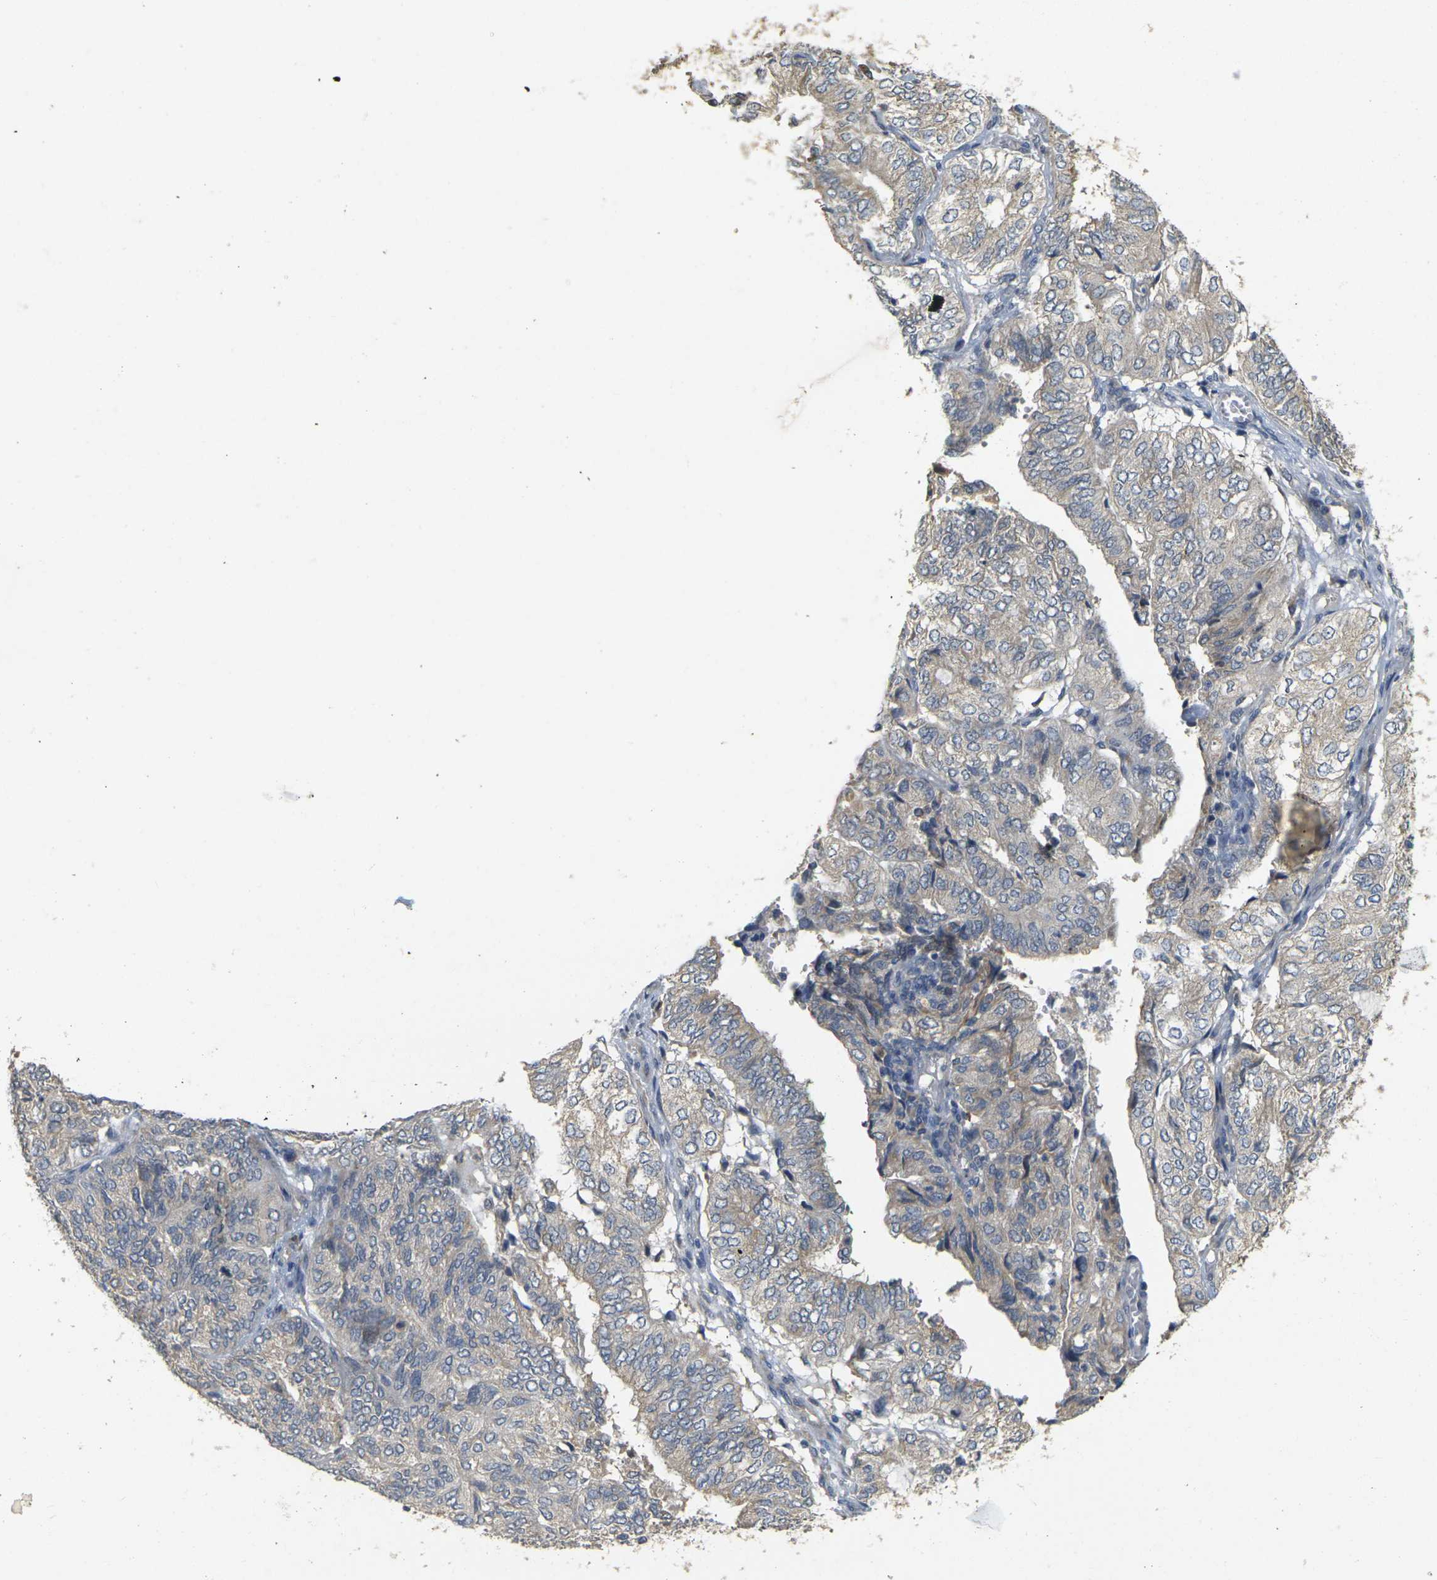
{"staining": {"intensity": "weak", "quantity": "<25%", "location": "cytoplasmic/membranous"}, "tissue": "endometrial cancer", "cell_type": "Tumor cells", "image_type": "cancer", "snomed": [{"axis": "morphology", "description": "Adenocarcinoma, NOS"}, {"axis": "topography", "description": "Uterus"}], "caption": "Immunohistochemical staining of human endometrial cancer (adenocarcinoma) displays no significant positivity in tumor cells.", "gene": "GDAP1", "patient": {"sex": "female", "age": 60}}